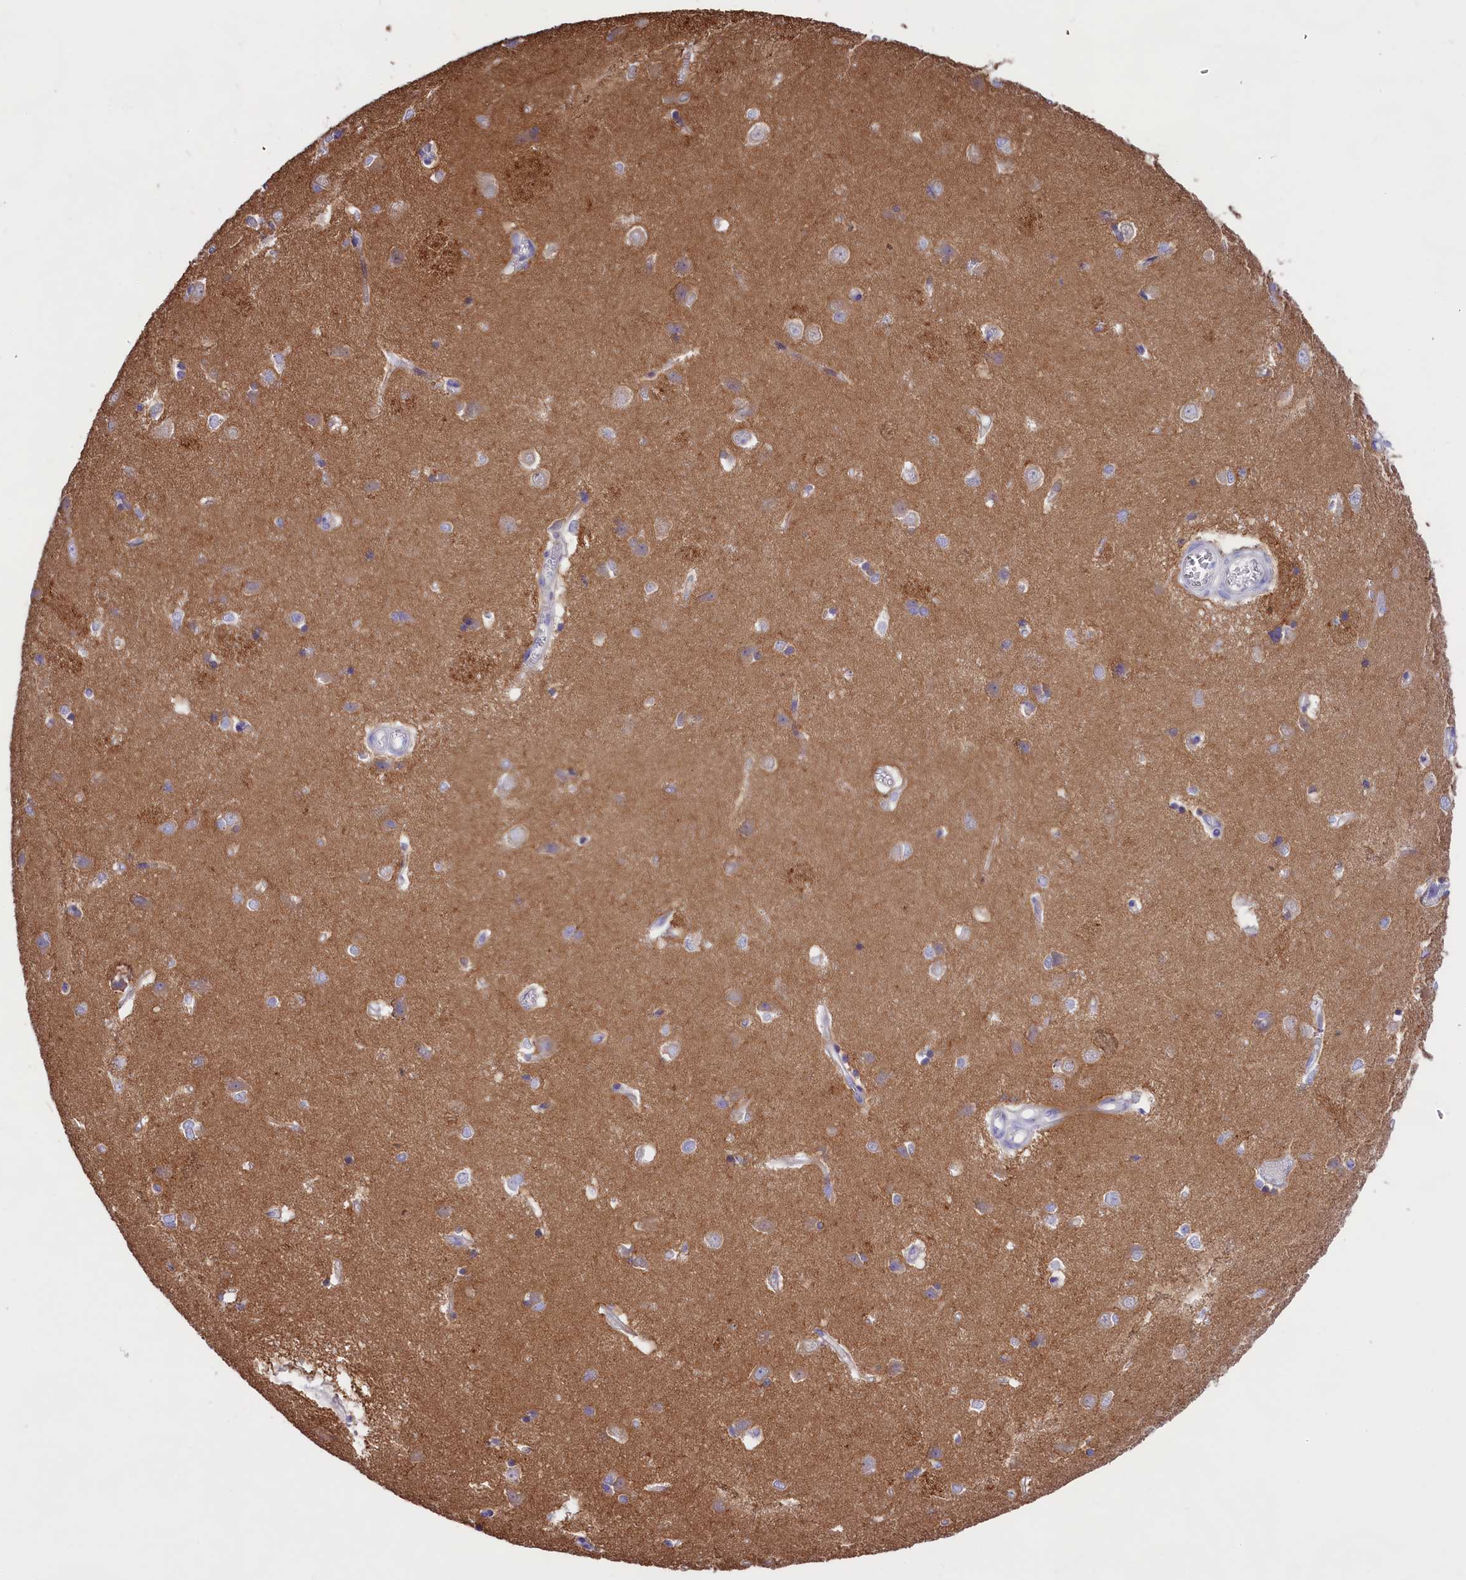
{"staining": {"intensity": "weak", "quantity": "<25%", "location": "cytoplasmic/membranous"}, "tissue": "caudate", "cell_type": "Glial cells", "image_type": "normal", "snomed": [{"axis": "morphology", "description": "Normal tissue, NOS"}, {"axis": "topography", "description": "Lateral ventricle wall"}], "caption": "Immunohistochemical staining of benign caudate demonstrates no significant expression in glial cells. Brightfield microscopy of immunohistochemistry stained with DAB (brown) and hematoxylin (blue), captured at high magnification.", "gene": "PPP1R13L", "patient": {"sex": "male", "age": 37}}